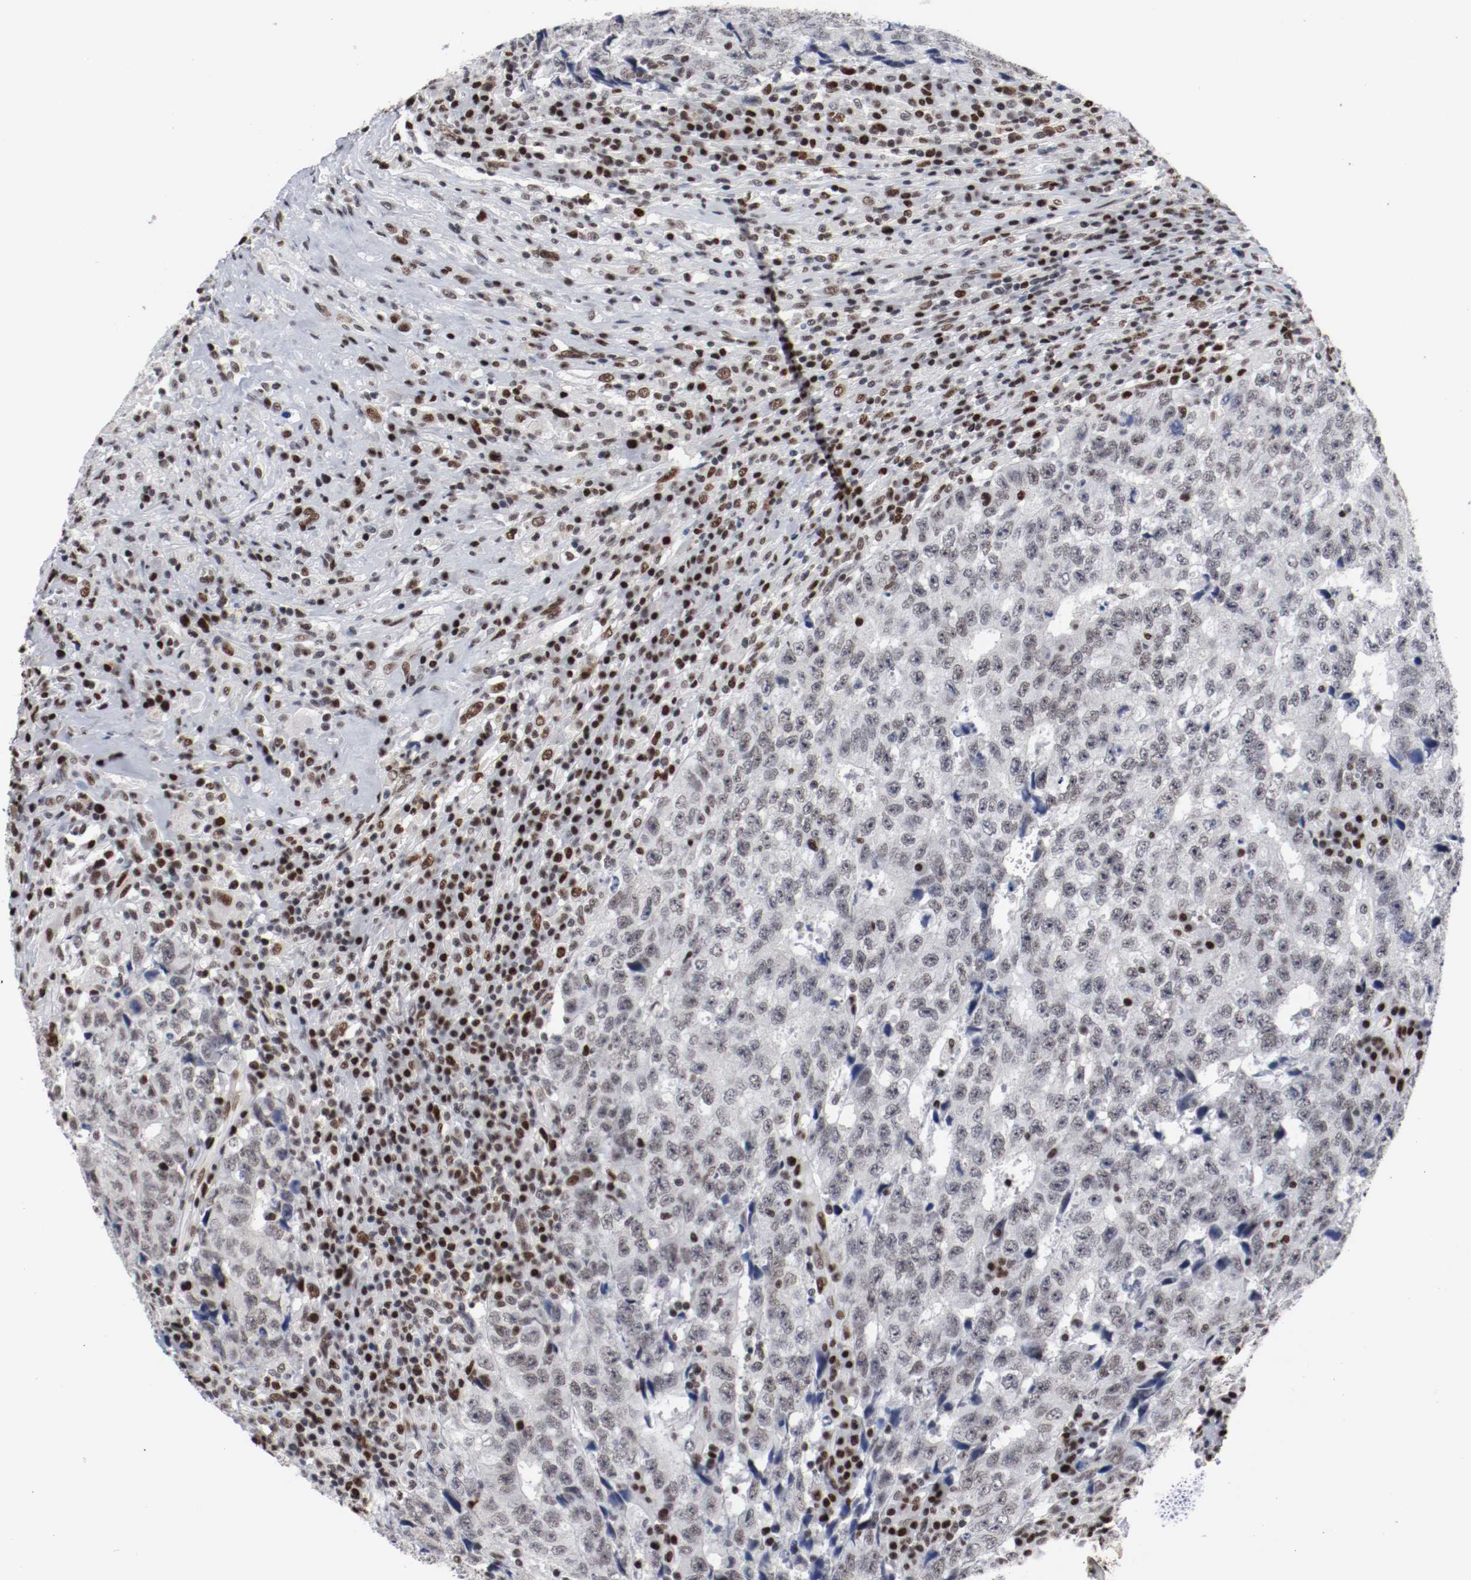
{"staining": {"intensity": "moderate", "quantity": ">75%", "location": "nuclear"}, "tissue": "testis cancer", "cell_type": "Tumor cells", "image_type": "cancer", "snomed": [{"axis": "morphology", "description": "Necrosis, NOS"}, {"axis": "morphology", "description": "Carcinoma, Embryonal, NOS"}, {"axis": "topography", "description": "Testis"}], "caption": "Immunohistochemical staining of human testis cancer (embryonal carcinoma) exhibits medium levels of moderate nuclear protein expression in approximately >75% of tumor cells.", "gene": "MEF2D", "patient": {"sex": "male", "age": 19}}